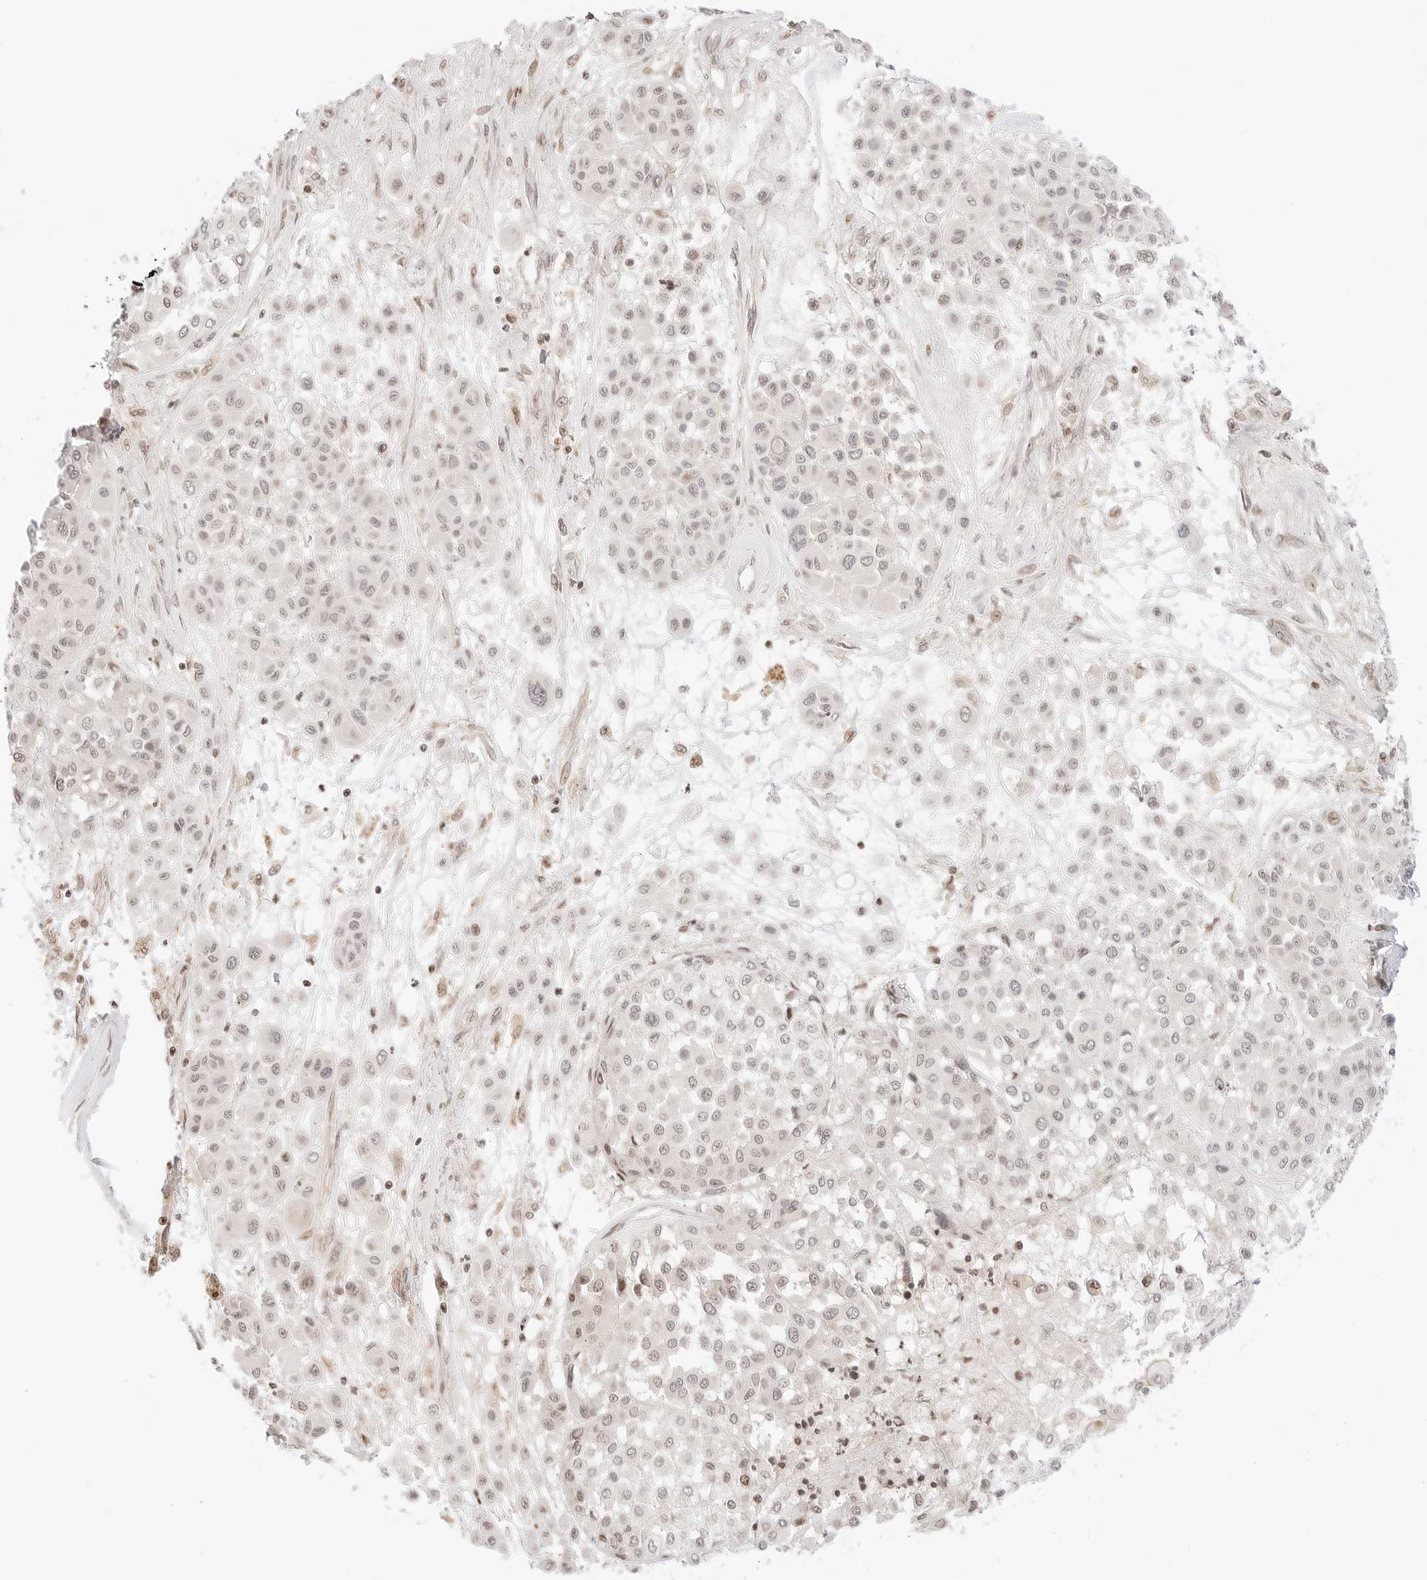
{"staining": {"intensity": "negative", "quantity": "none", "location": "none"}, "tissue": "melanoma", "cell_type": "Tumor cells", "image_type": "cancer", "snomed": [{"axis": "morphology", "description": "Malignant melanoma, Metastatic site"}, {"axis": "topography", "description": "Soft tissue"}], "caption": "Immunohistochemistry histopathology image of neoplastic tissue: human malignant melanoma (metastatic site) stained with DAB (3,3'-diaminobenzidine) exhibits no significant protein positivity in tumor cells.", "gene": "RPS6KL1", "patient": {"sex": "male", "age": 41}}